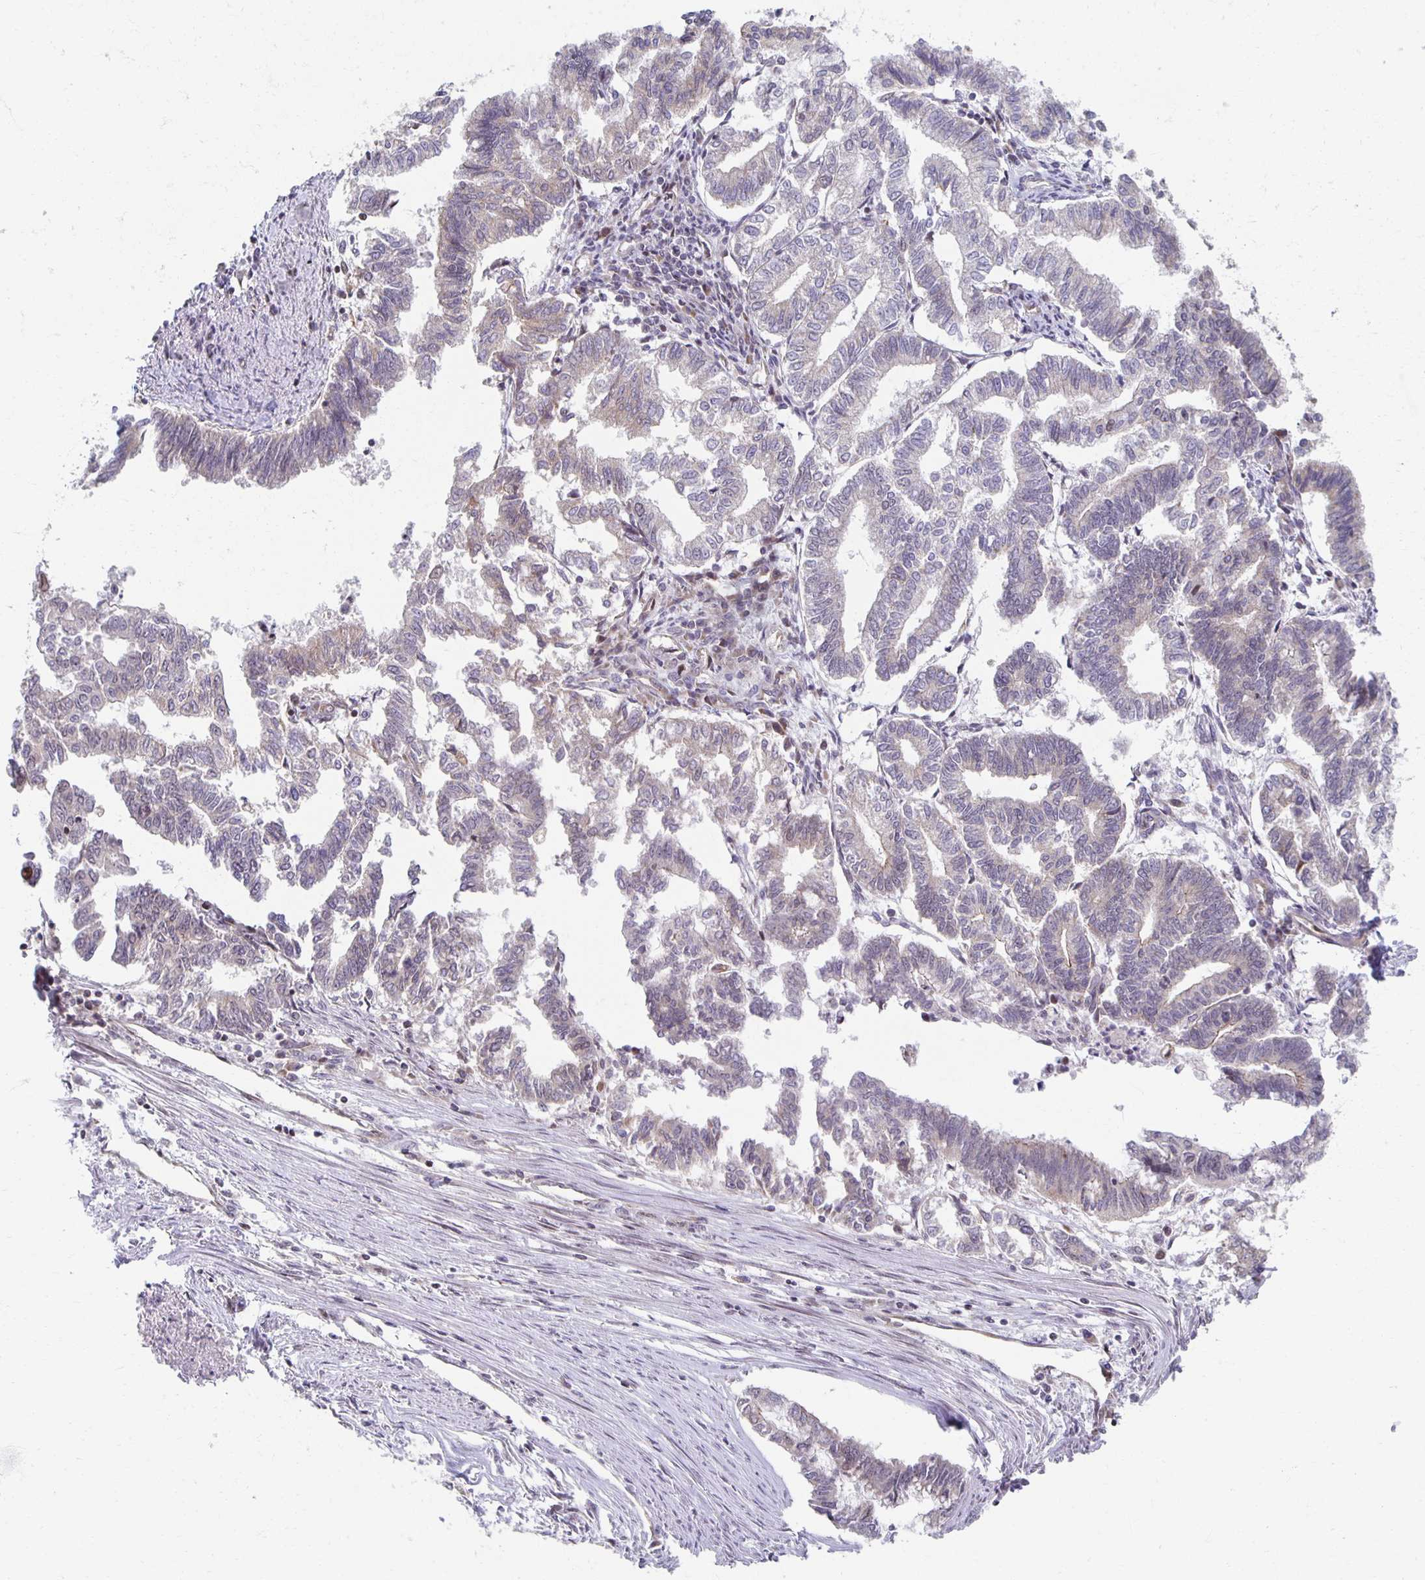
{"staining": {"intensity": "negative", "quantity": "none", "location": "none"}, "tissue": "endometrial cancer", "cell_type": "Tumor cells", "image_type": "cancer", "snomed": [{"axis": "morphology", "description": "Adenocarcinoma, NOS"}, {"axis": "topography", "description": "Endometrium"}], "caption": "The image displays no staining of tumor cells in endometrial adenocarcinoma. (DAB (3,3'-diaminobenzidine) IHC, high magnification).", "gene": "HCFC1R1", "patient": {"sex": "female", "age": 79}}